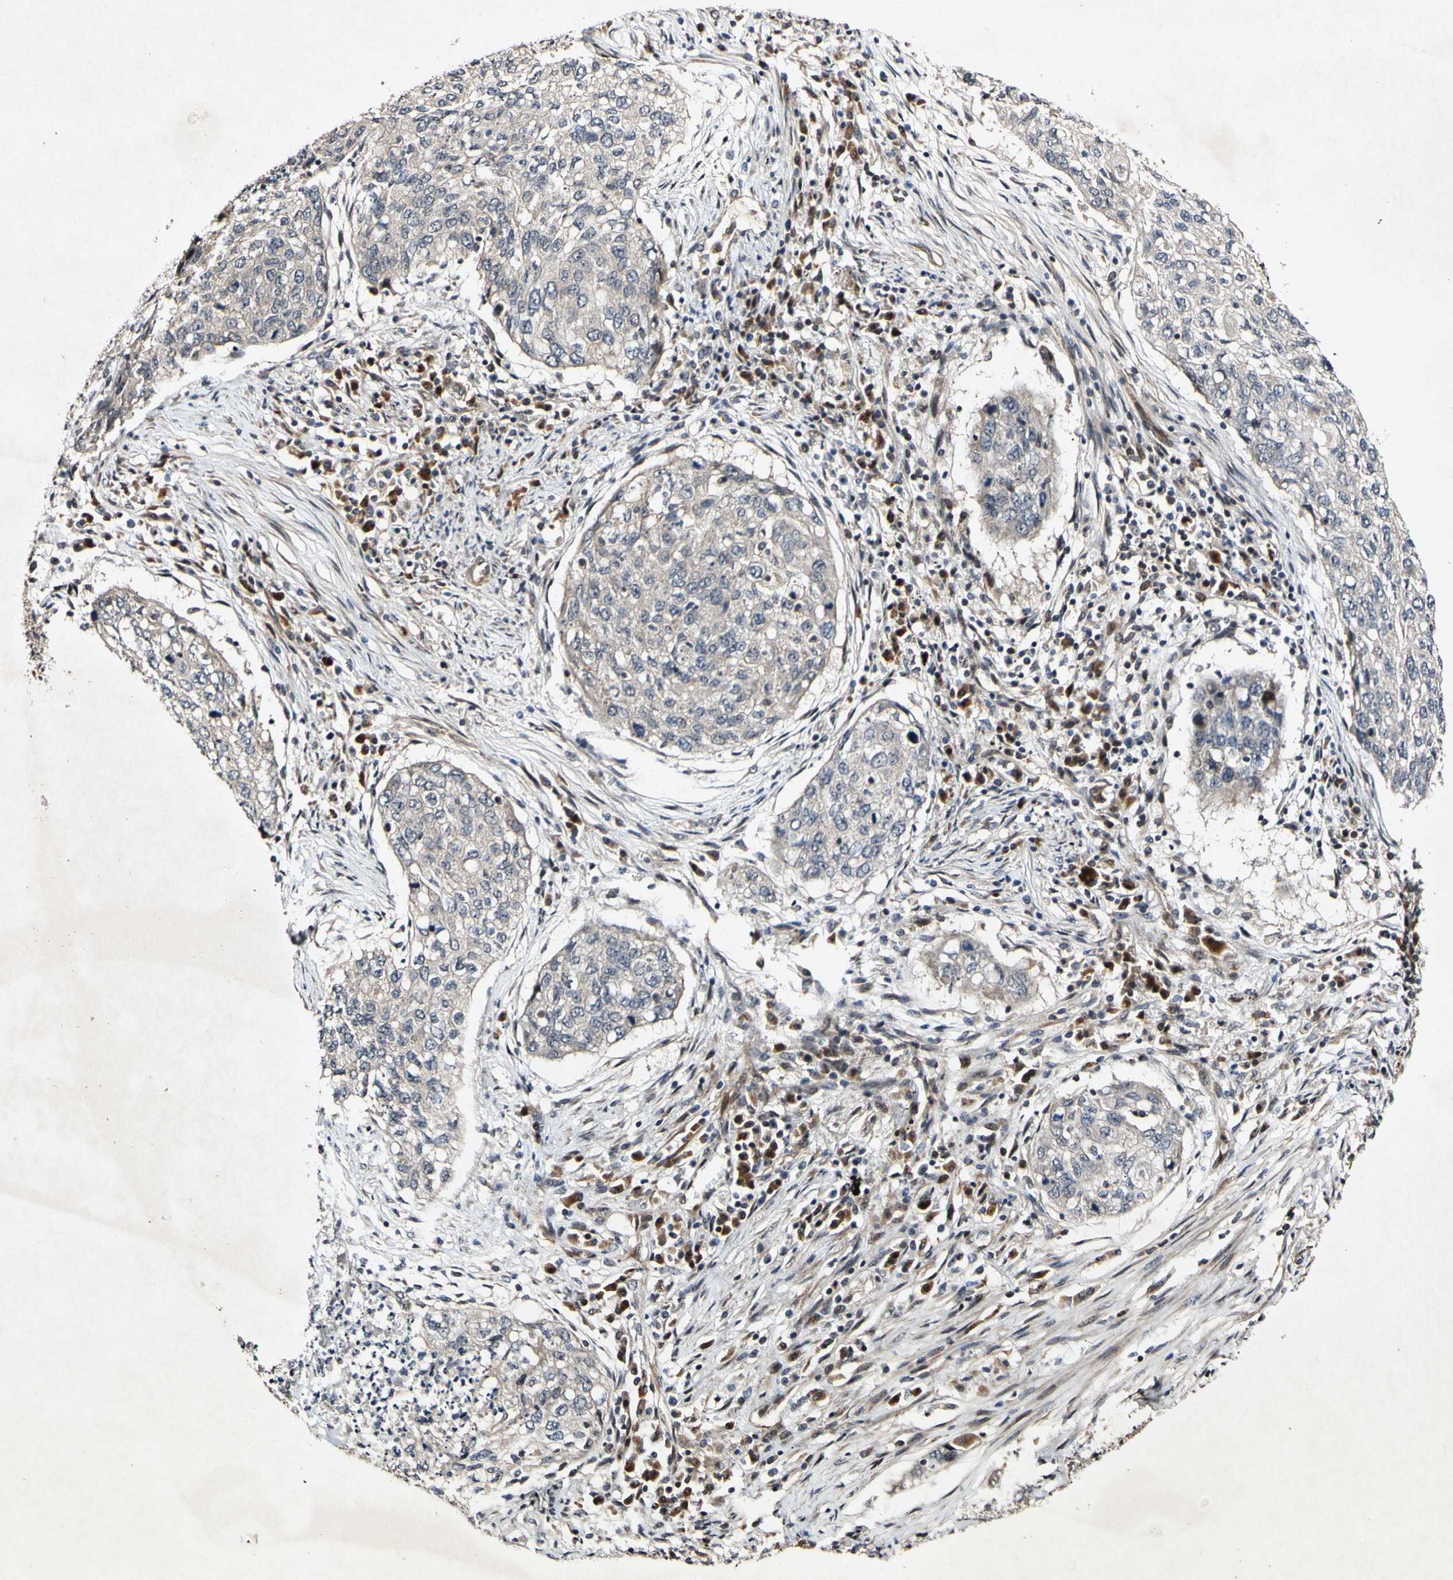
{"staining": {"intensity": "weak", "quantity": ">75%", "location": "cytoplasmic/membranous"}, "tissue": "lung cancer", "cell_type": "Tumor cells", "image_type": "cancer", "snomed": [{"axis": "morphology", "description": "Squamous cell carcinoma, NOS"}, {"axis": "topography", "description": "Lung"}], "caption": "Protein expression analysis of human lung cancer reveals weak cytoplasmic/membranous expression in about >75% of tumor cells.", "gene": "CSNK1E", "patient": {"sex": "female", "age": 63}}